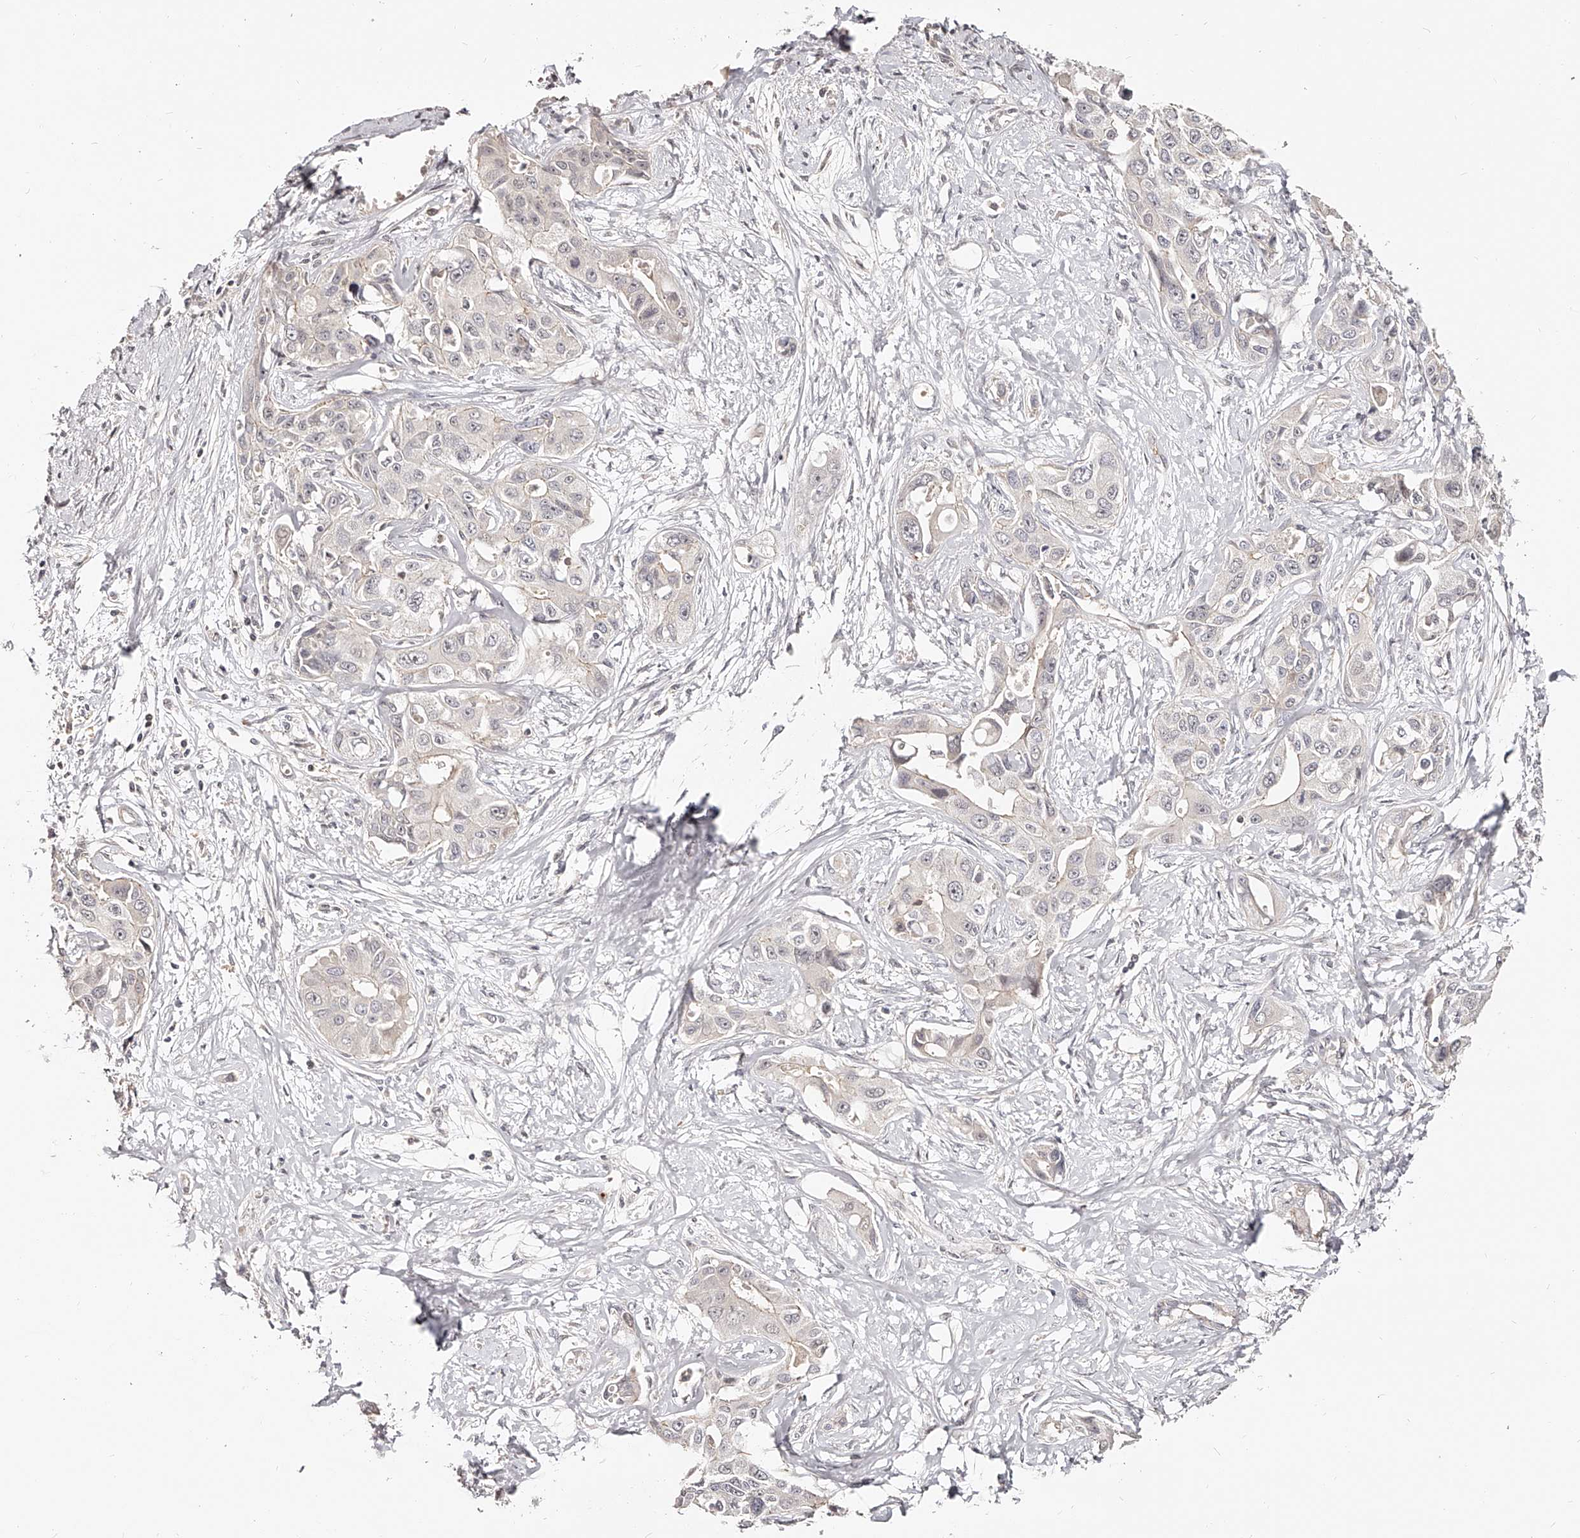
{"staining": {"intensity": "negative", "quantity": "none", "location": "none"}, "tissue": "liver cancer", "cell_type": "Tumor cells", "image_type": "cancer", "snomed": [{"axis": "morphology", "description": "Cholangiocarcinoma"}, {"axis": "topography", "description": "Liver"}], "caption": "DAB immunohistochemical staining of liver cancer (cholangiocarcinoma) exhibits no significant positivity in tumor cells.", "gene": "ZNF789", "patient": {"sex": "male", "age": 59}}